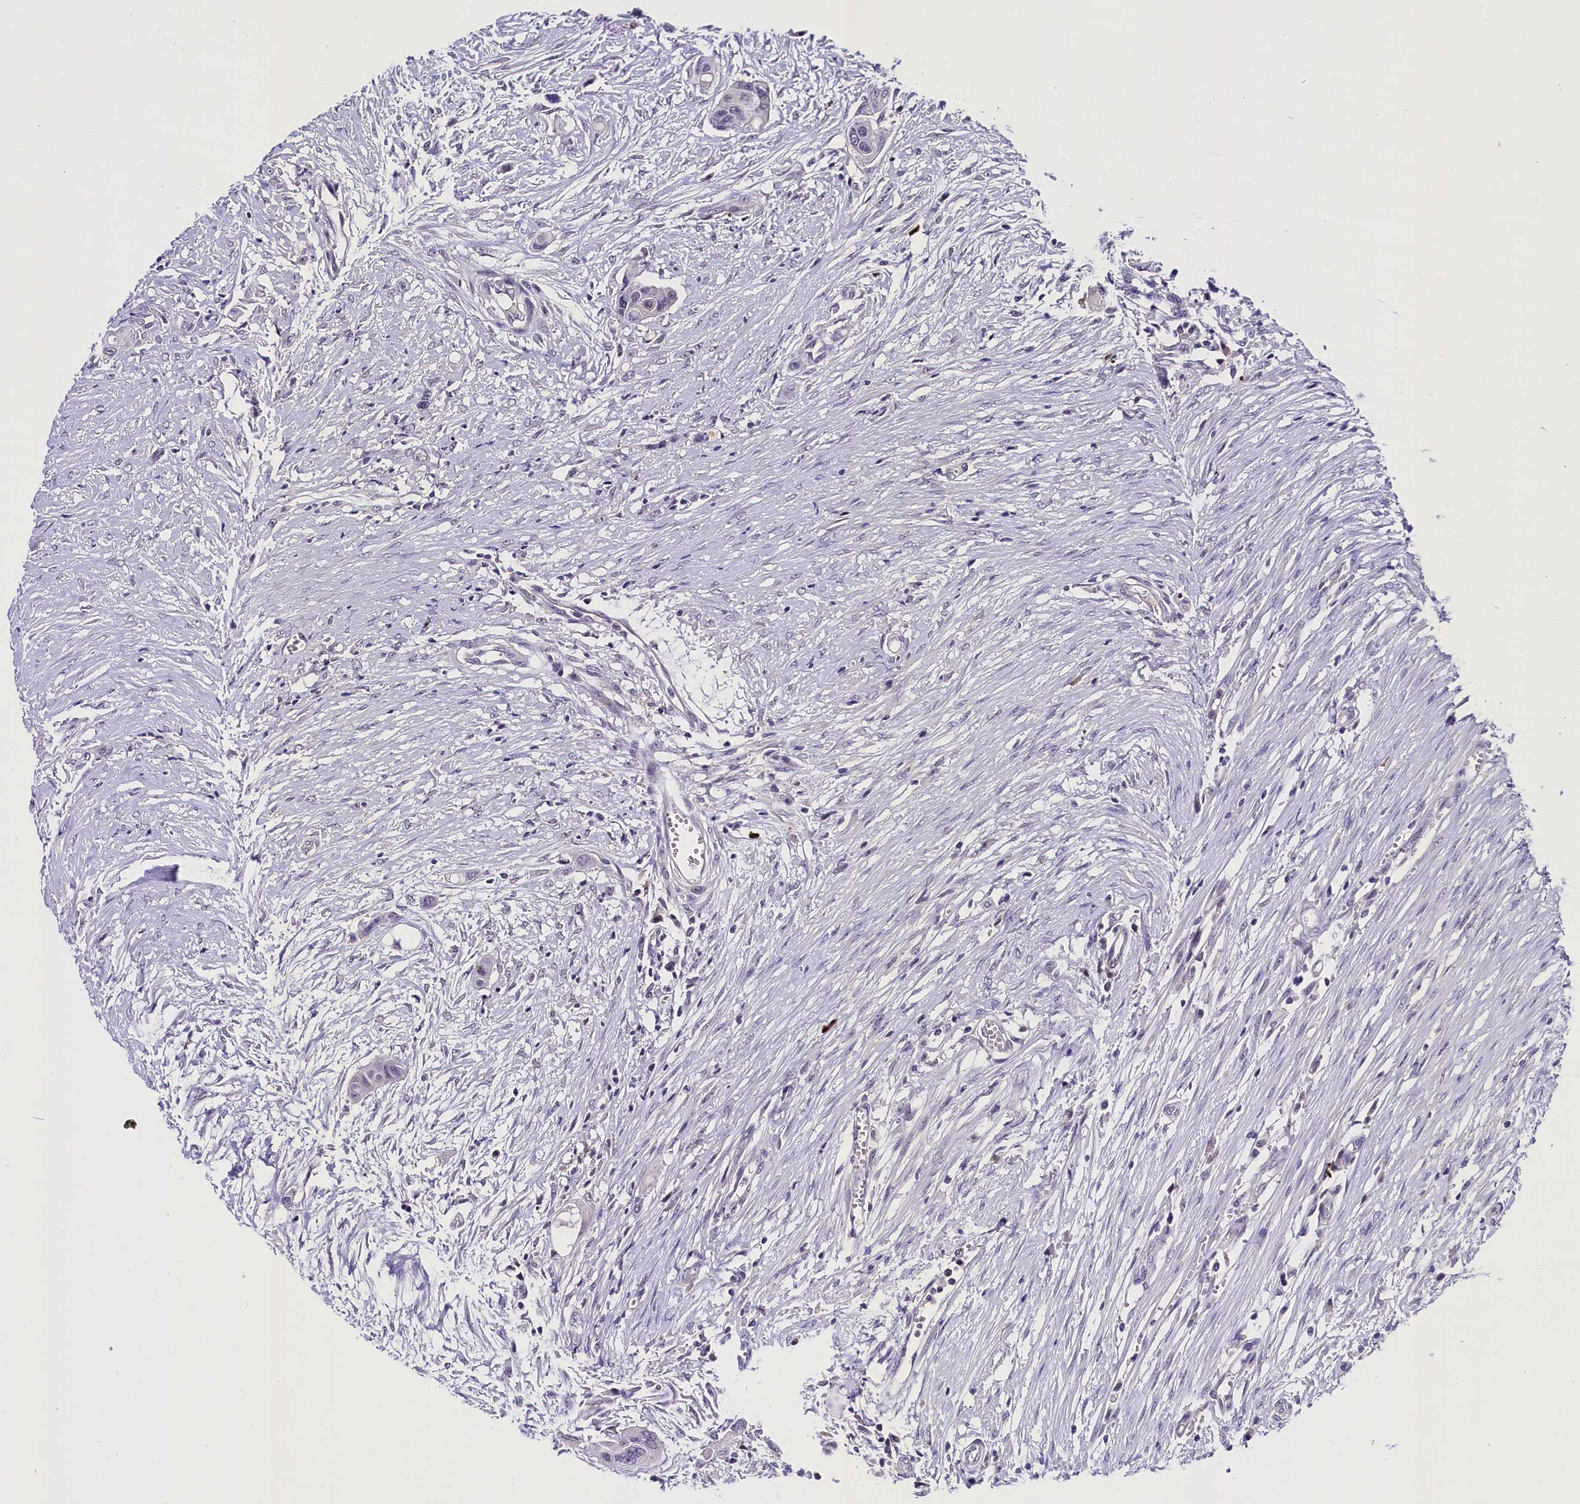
{"staining": {"intensity": "negative", "quantity": "none", "location": "none"}, "tissue": "colorectal cancer", "cell_type": "Tumor cells", "image_type": "cancer", "snomed": [{"axis": "morphology", "description": "Adenocarcinoma, NOS"}, {"axis": "topography", "description": "Colon"}], "caption": "Immunohistochemistry (IHC) of colorectal cancer (adenocarcinoma) reveals no positivity in tumor cells. (Immunohistochemistry (IHC), brightfield microscopy, high magnification).", "gene": "IQCN", "patient": {"sex": "male", "age": 77}}